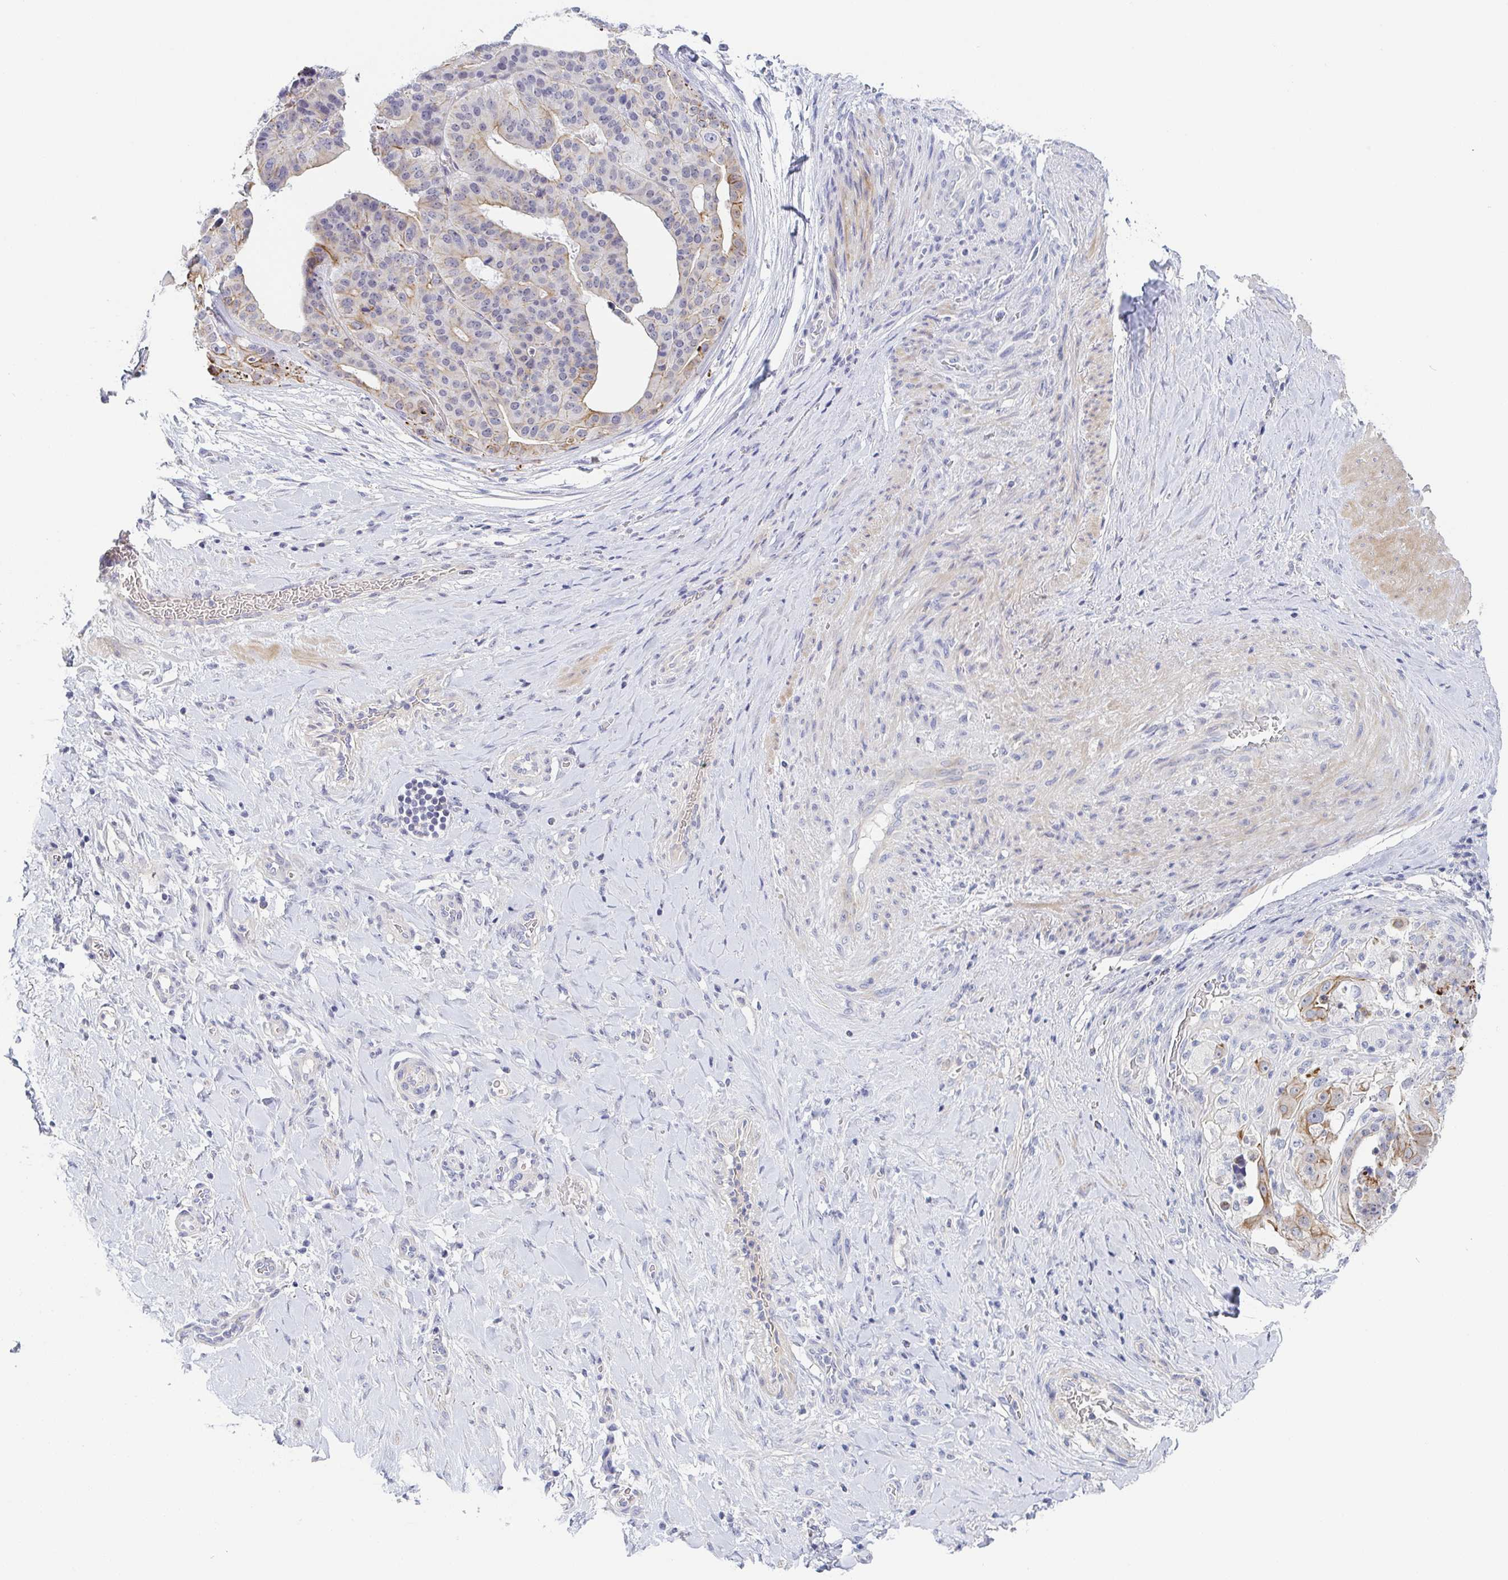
{"staining": {"intensity": "weak", "quantity": "<25%", "location": "cytoplasmic/membranous"}, "tissue": "stomach cancer", "cell_type": "Tumor cells", "image_type": "cancer", "snomed": [{"axis": "morphology", "description": "Adenocarcinoma, NOS"}, {"axis": "topography", "description": "Stomach"}], "caption": "High magnification brightfield microscopy of stomach cancer stained with DAB (3,3'-diaminobenzidine) (brown) and counterstained with hematoxylin (blue): tumor cells show no significant positivity.", "gene": "RHOV", "patient": {"sex": "male", "age": 48}}